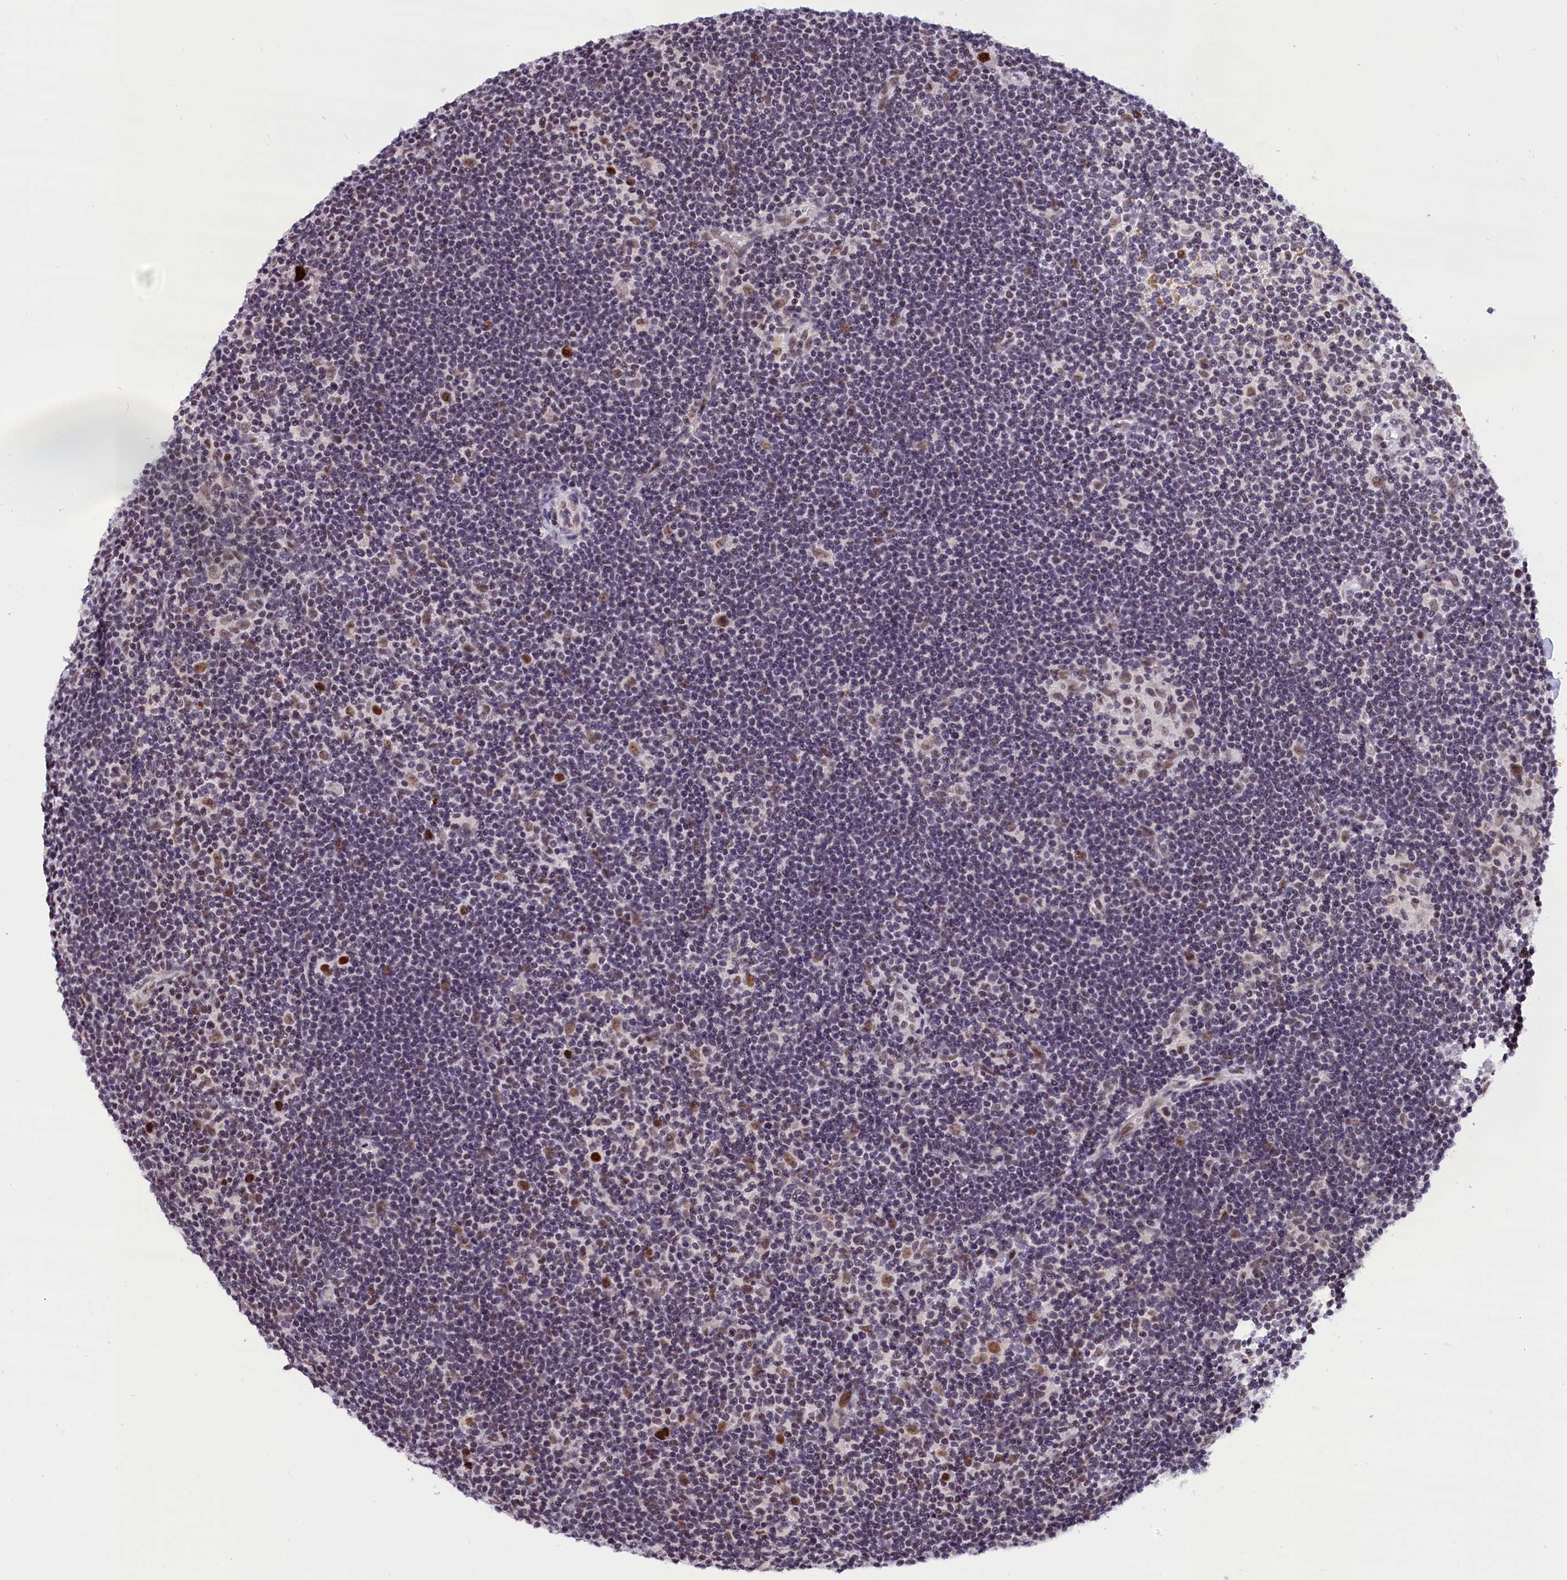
{"staining": {"intensity": "moderate", "quantity": ">75%", "location": "nuclear"}, "tissue": "lymphoma", "cell_type": "Tumor cells", "image_type": "cancer", "snomed": [{"axis": "morphology", "description": "Hodgkin's disease, NOS"}, {"axis": "topography", "description": "Lymph node"}], "caption": "Tumor cells demonstrate medium levels of moderate nuclear staining in approximately >75% of cells in human Hodgkin's disease.", "gene": "CDYL2", "patient": {"sex": "female", "age": 57}}